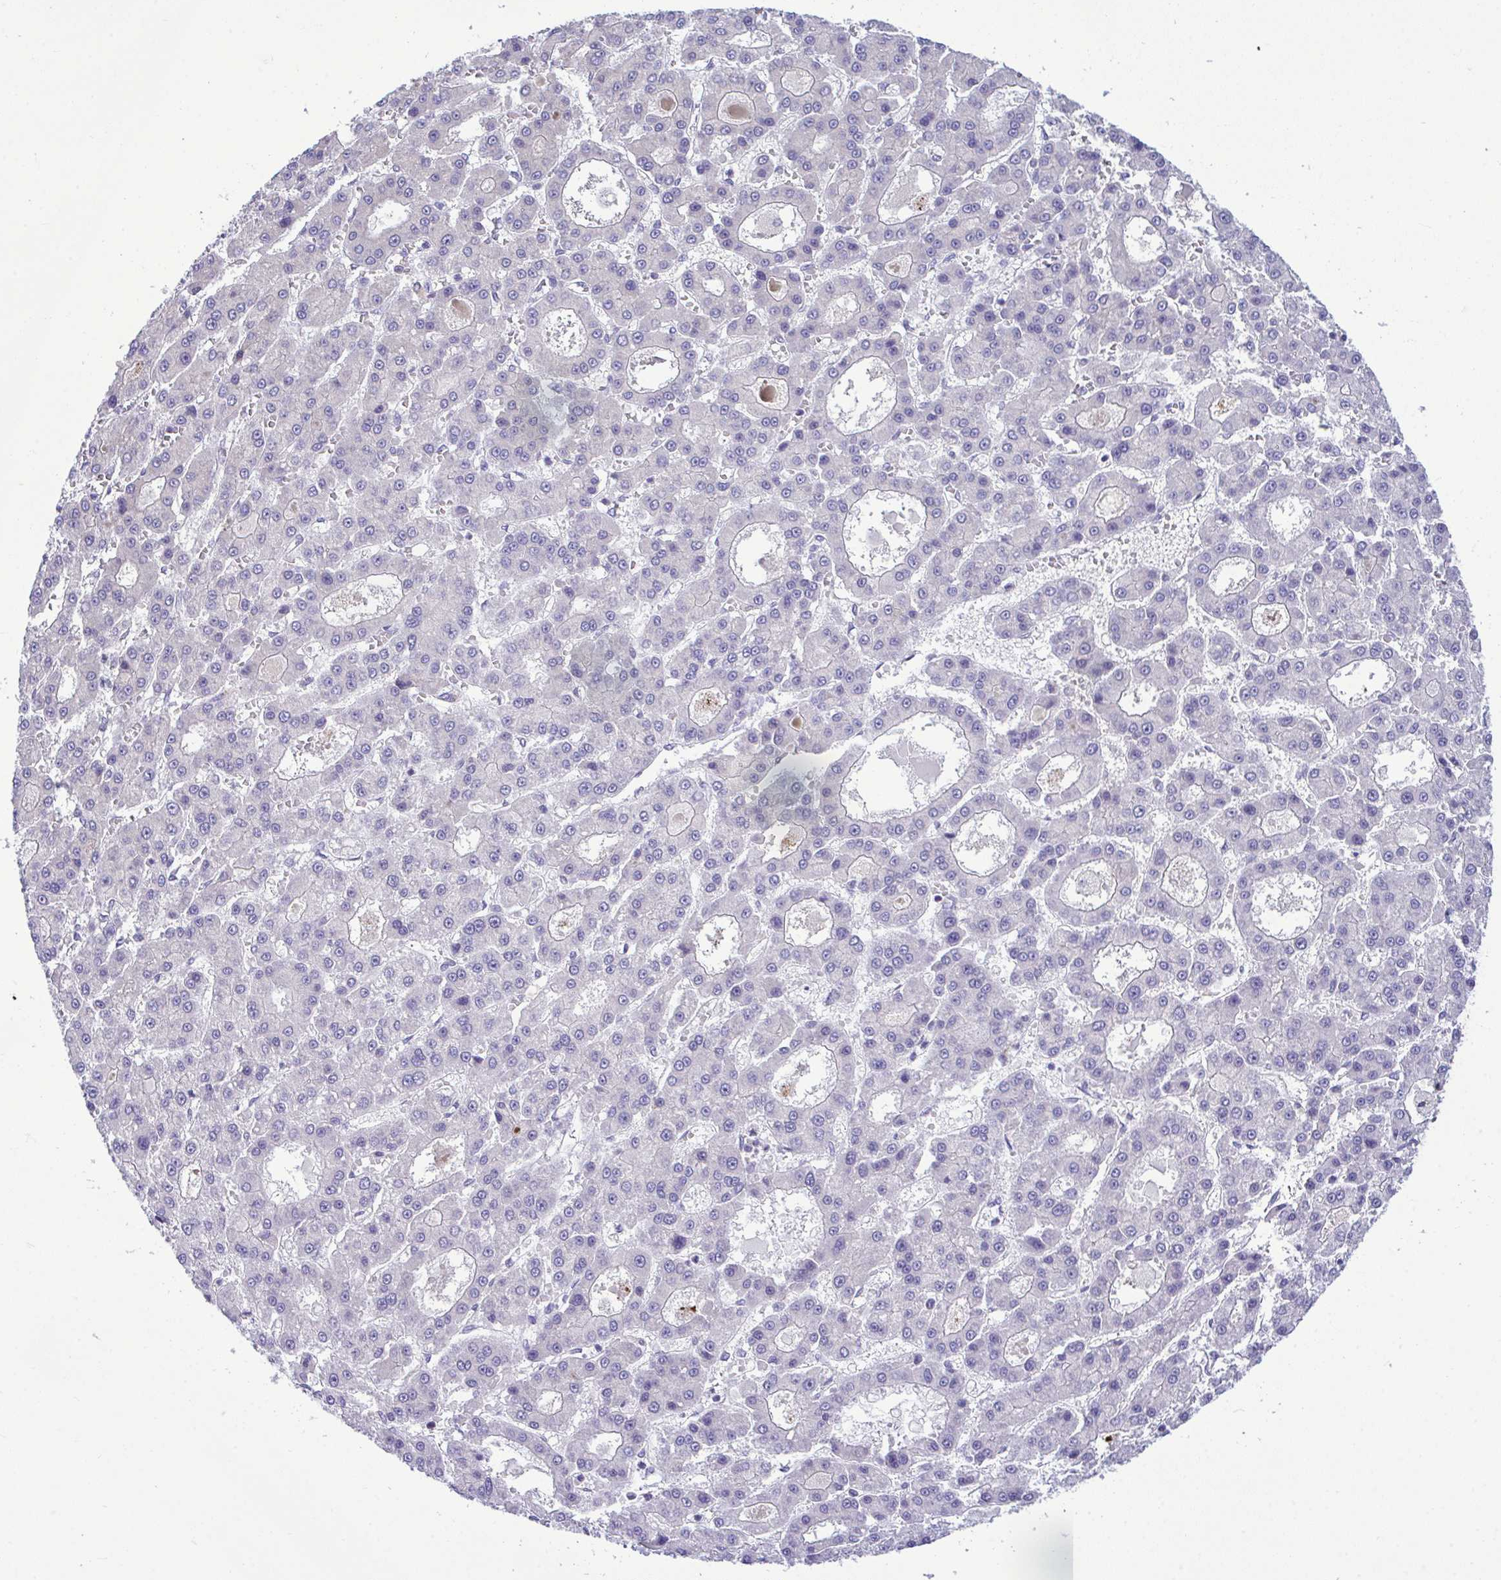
{"staining": {"intensity": "negative", "quantity": "none", "location": "none"}, "tissue": "liver cancer", "cell_type": "Tumor cells", "image_type": "cancer", "snomed": [{"axis": "morphology", "description": "Carcinoma, Hepatocellular, NOS"}, {"axis": "topography", "description": "Liver"}], "caption": "Photomicrograph shows no protein staining in tumor cells of liver cancer tissue.", "gene": "PIGK", "patient": {"sex": "male", "age": 70}}